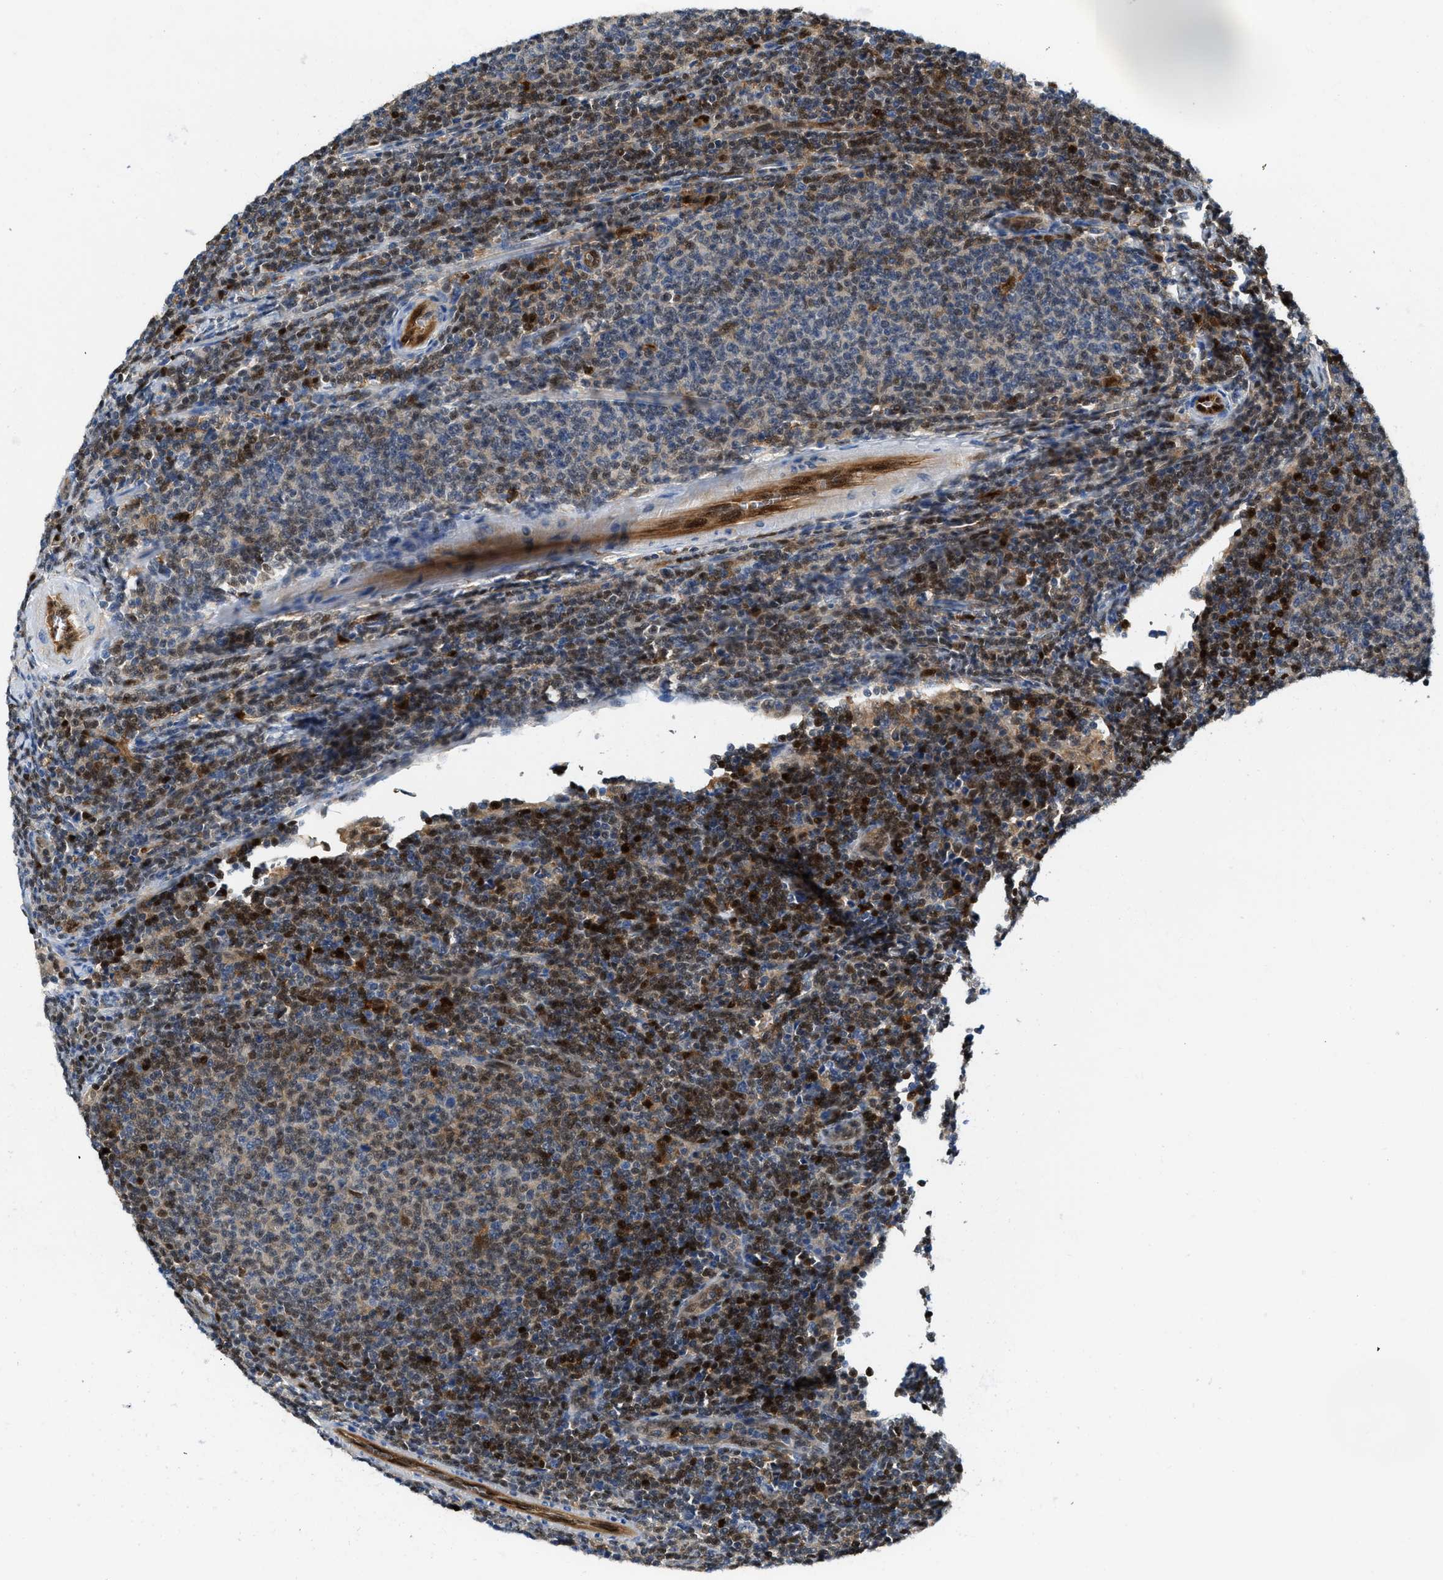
{"staining": {"intensity": "moderate", "quantity": "25%-75%", "location": "nuclear"}, "tissue": "lymphoma", "cell_type": "Tumor cells", "image_type": "cancer", "snomed": [{"axis": "morphology", "description": "Malignant lymphoma, non-Hodgkin's type, Low grade"}, {"axis": "topography", "description": "Lymph node"}], "caption": "Immunohistochemical staining of lymphoma shows moderate nuclear protein expression in approximately 25%-75% of tumor cells. (IHC, brightfield microscopy, high magnification).", "gene": "LTA4H", "patient": {"sex": "male", "age": 66}}